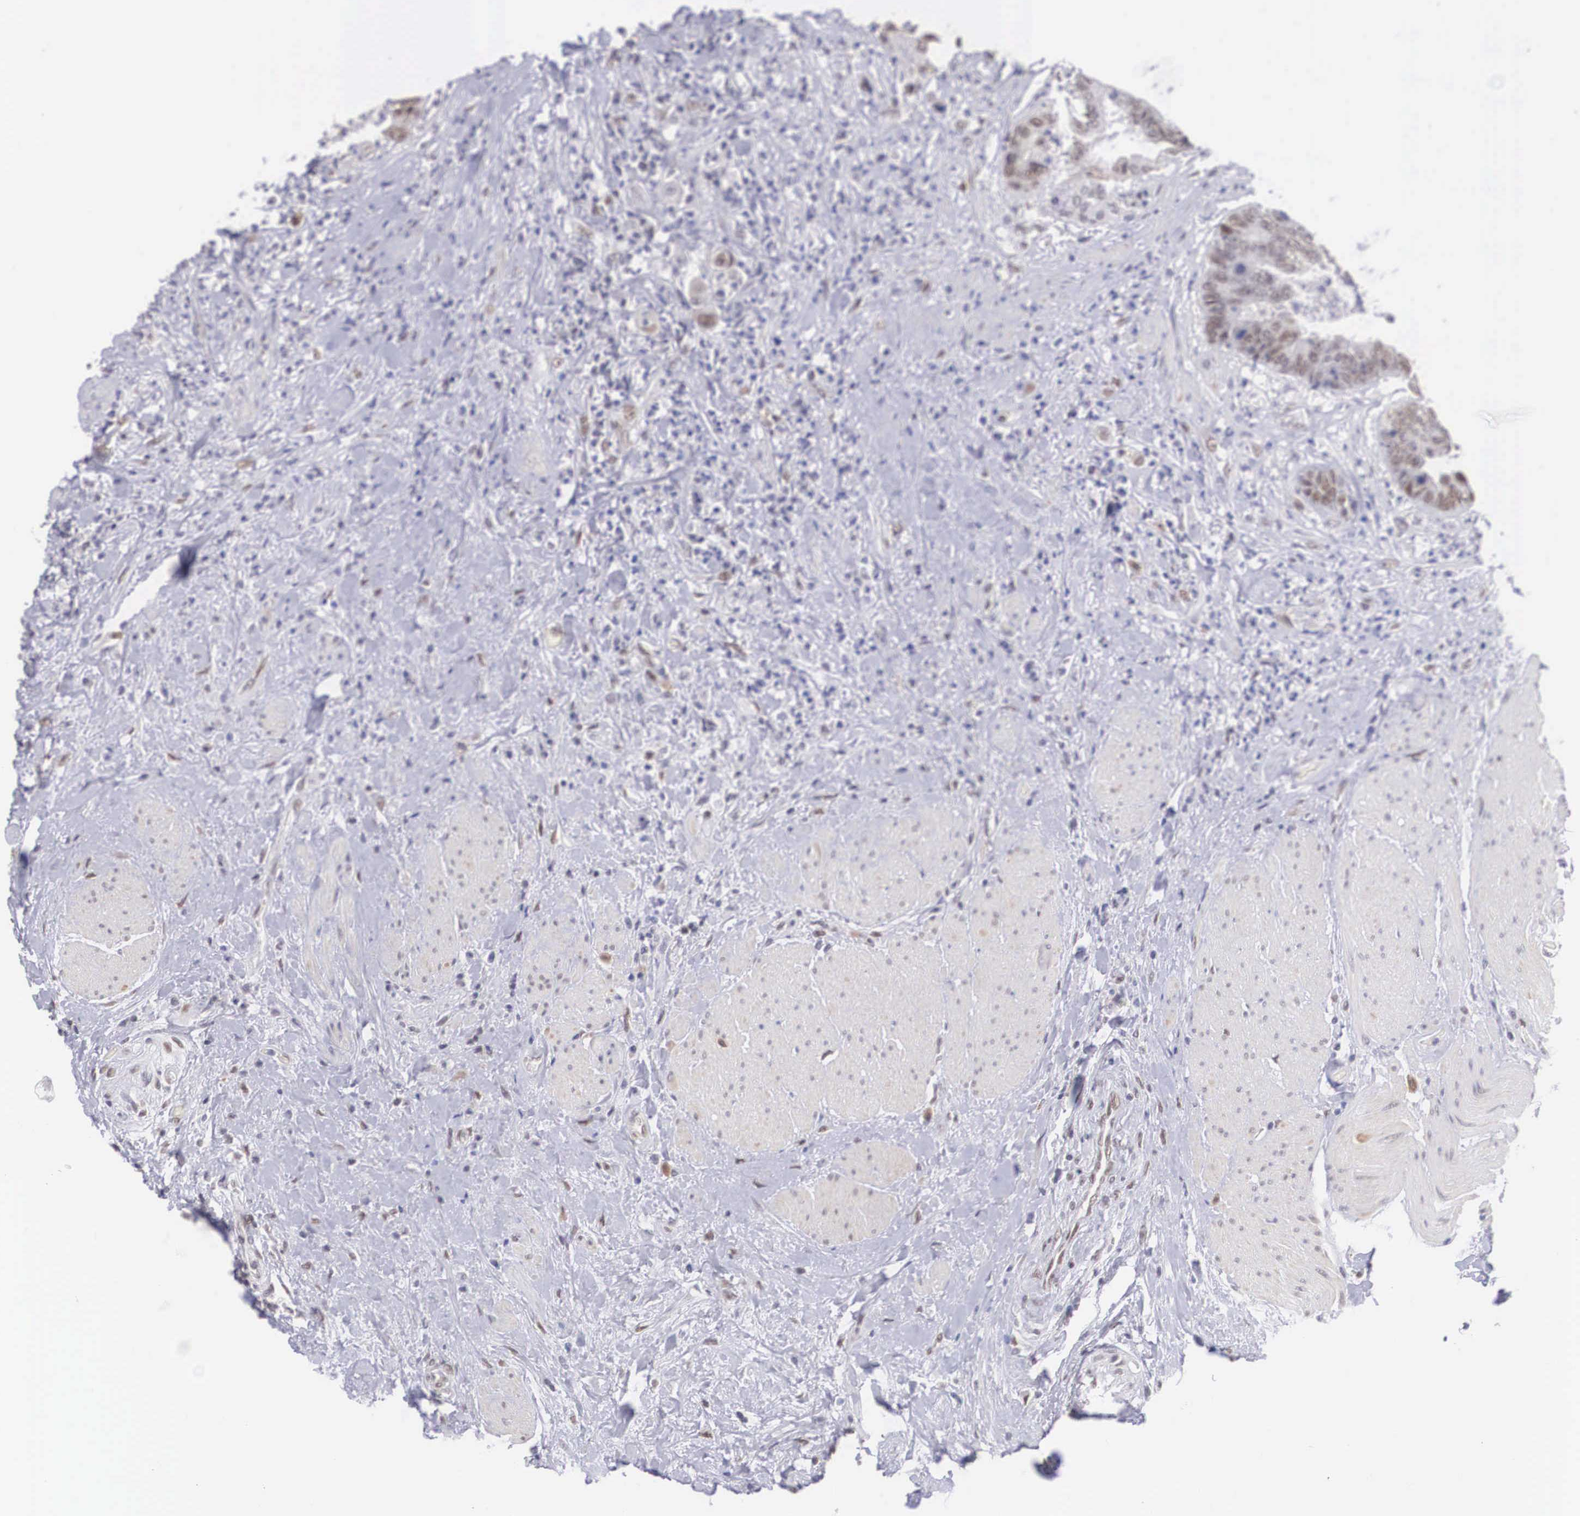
{"staining": {"intensity": "moderate", "quantity": "25%-75%", "location": "cytoplasmic/membranous,nuclear"}, "tissue": "colorectal cancer", "cell_type": "Tumor cells", "image_type": "cancer", "snomed": [{"axis": "morphology", "description": "Adenocarcinoma, NOS"}, {"axis": "topography", "description": "Rectum"}], "caption": "The immunohistochemical stain shows moderate cytoplasmic/membranous and nuclear positivity in tumor cells of adenocarcinoma (colorectal) tissue.", "gene": "NINL", "patient": {"sex": "female", "age": 65}}